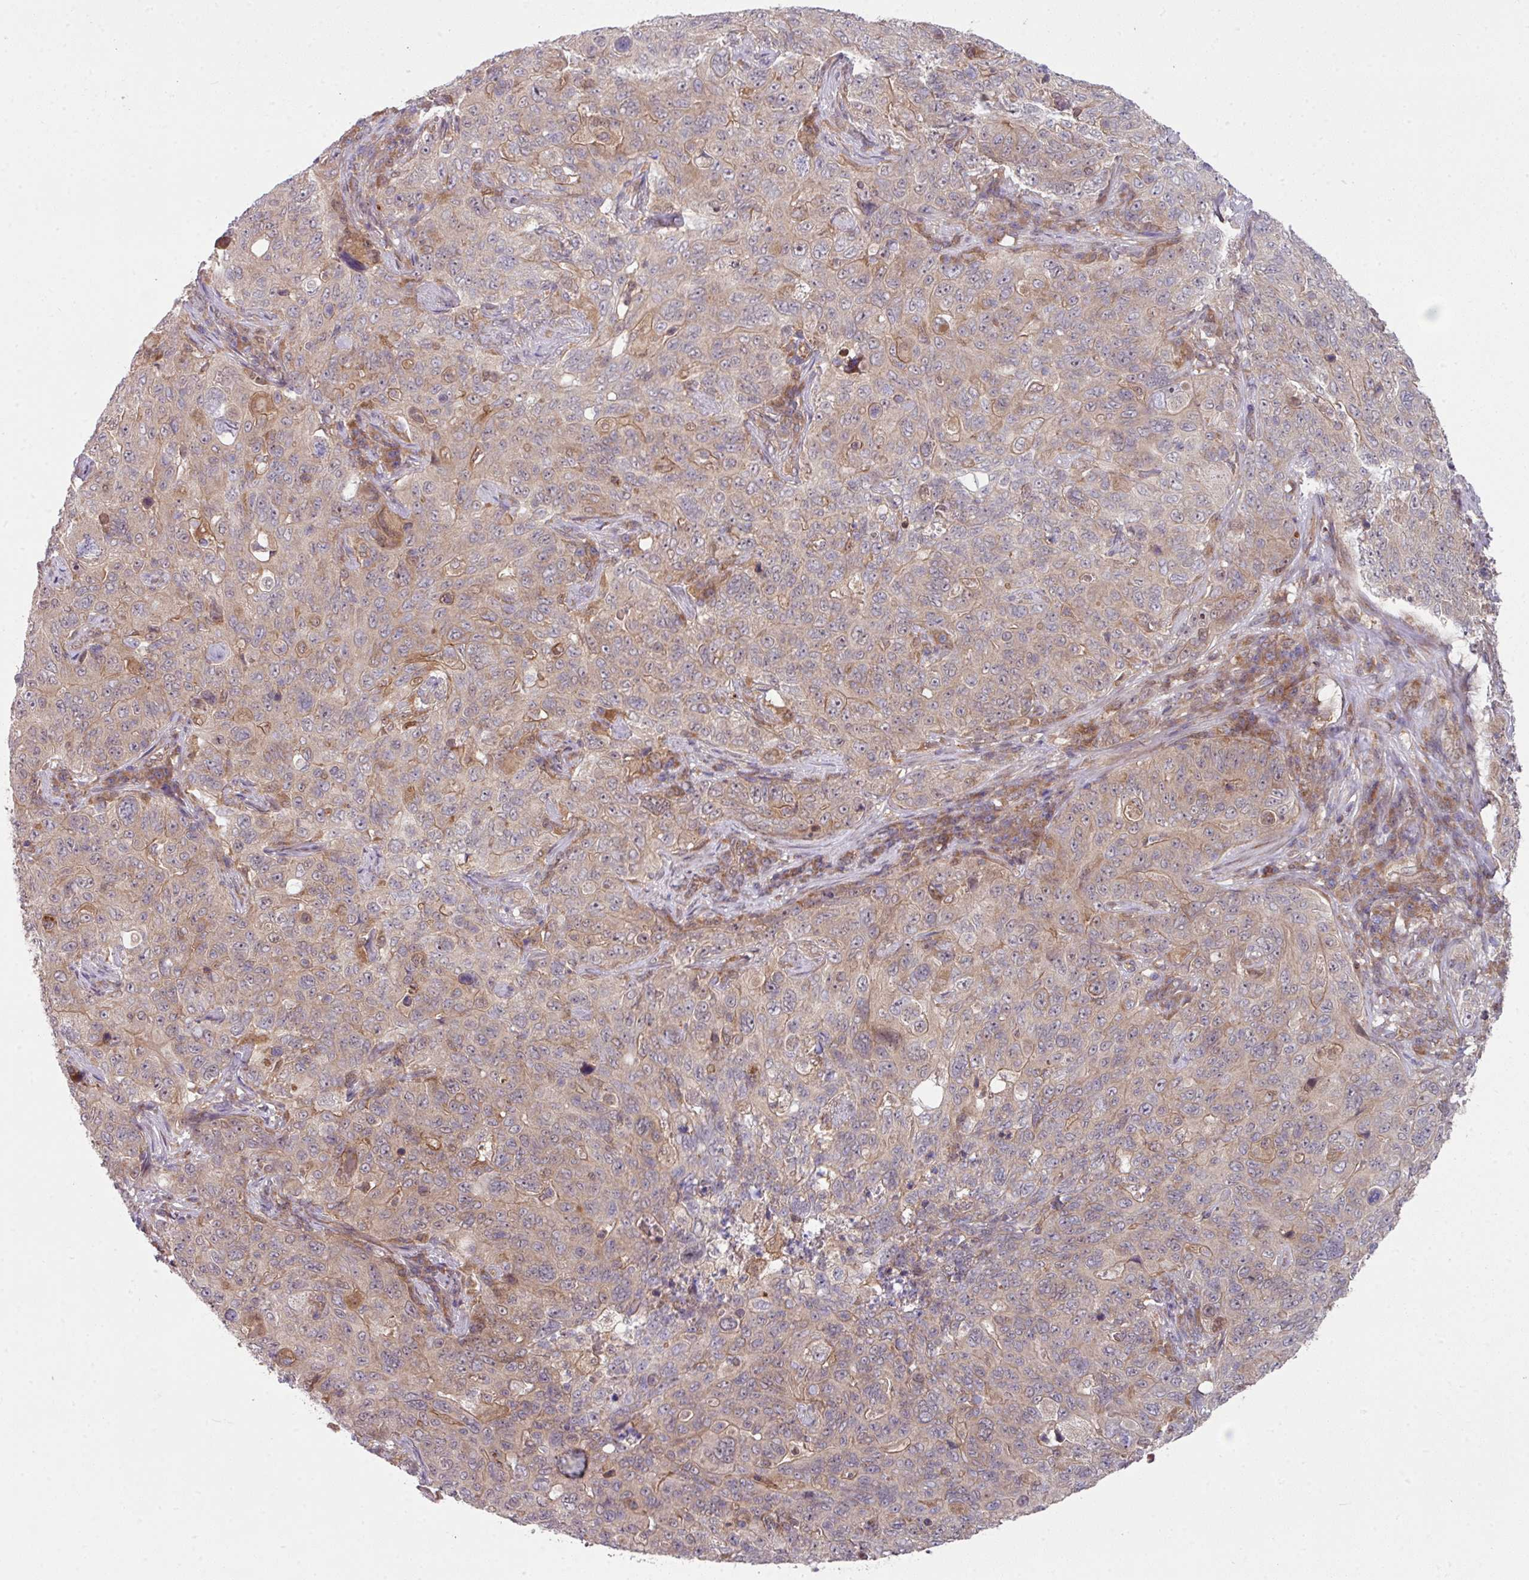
{"staining": {"intensity": "weak", "quantity": "<25%", "location": "cytoplasmic/membranous"}, "tissue": "pancreatic cancer", "cell_type": "Tumor cells", "image_type": "cancer", "snomed": [{"axis": "morphology", "description": "Adenocarcinoma, NOS"}, {"axis": "topography", "description": "Pancreas"}], "caption": "High magnification brightfield microscopy of pancreatic adenocarcinoma stained with DAB (brown) and counterstained with hematoxylin (blue): tumor cells show no significant expression. (Stains: DAB (3,3'-diaminobenzidine) IHC with hematoxylin counter stain, Microscopy: brightfield microscopy at high magnification).", "gene": "CAMLG", "patient": {"sex": "male", "age": 68}}